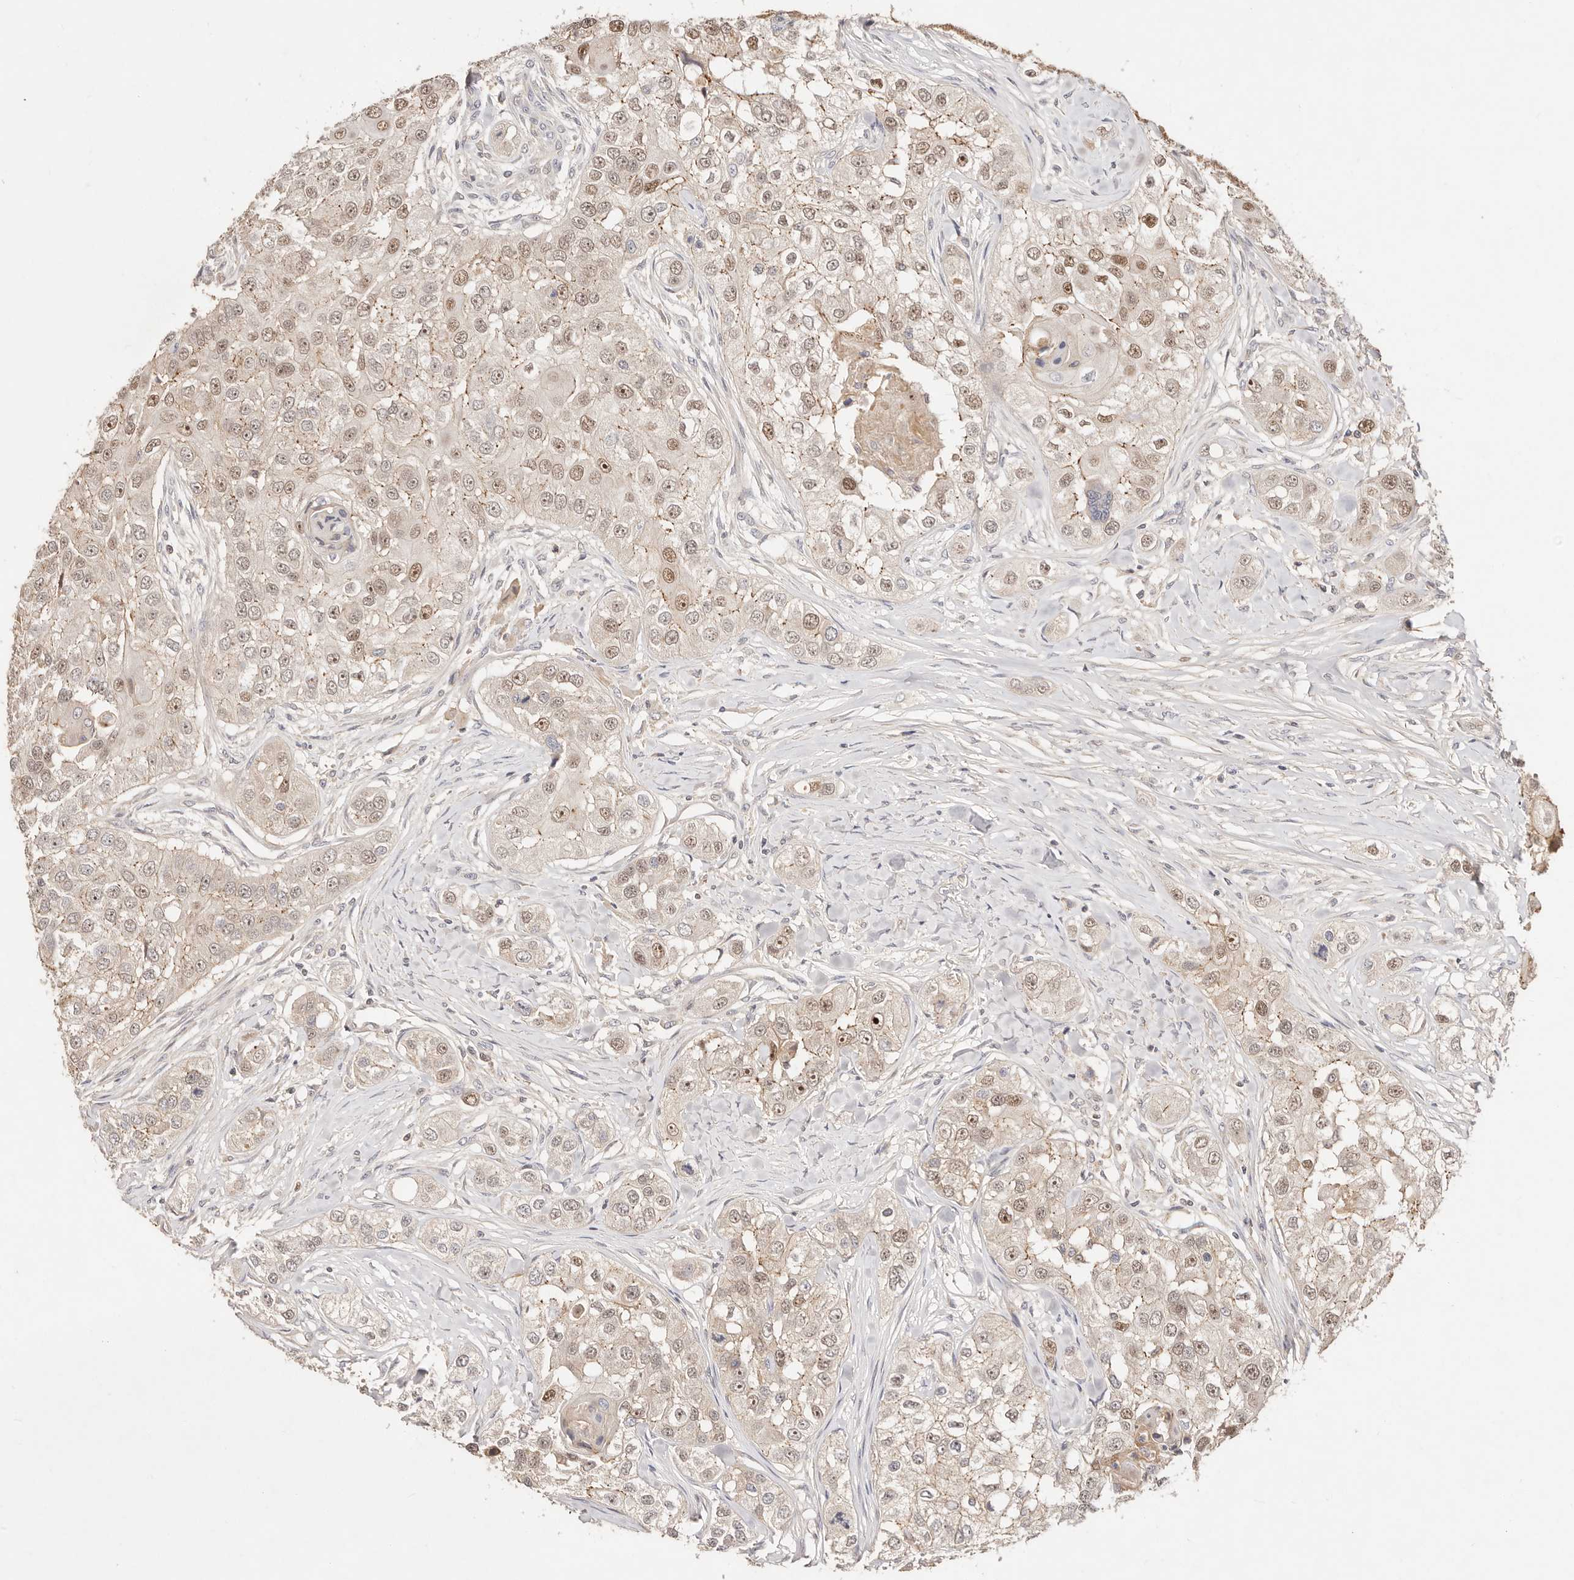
{"staining": {"intensity": "weak", "quantity": "25%-75%", "location": "nuclear"}, "tissue": "head and neck cancer", "cell_type": "Tumor cells", "image_type": "cancer", "snomed": [{"axis": "morphology", "description": "Normal tissue, NOS"}, {"axis": "morphology", "description": "Squamous cell carcinoma, NOS"}, {"axis": "topography", "description": "Skeletal muscle"}, {"axis": "topography", "description": "Head-Neck"}], "caption": "IHC histopathology image of human head and neck cancer (squamous cell carcinoma) stained for a protein (brown), which displays low levels of weak nuclear expression in approximately 25%-75% of tumor cells.", "gene": "CXADR", "patient": {"sex": "male", "age": 51}}